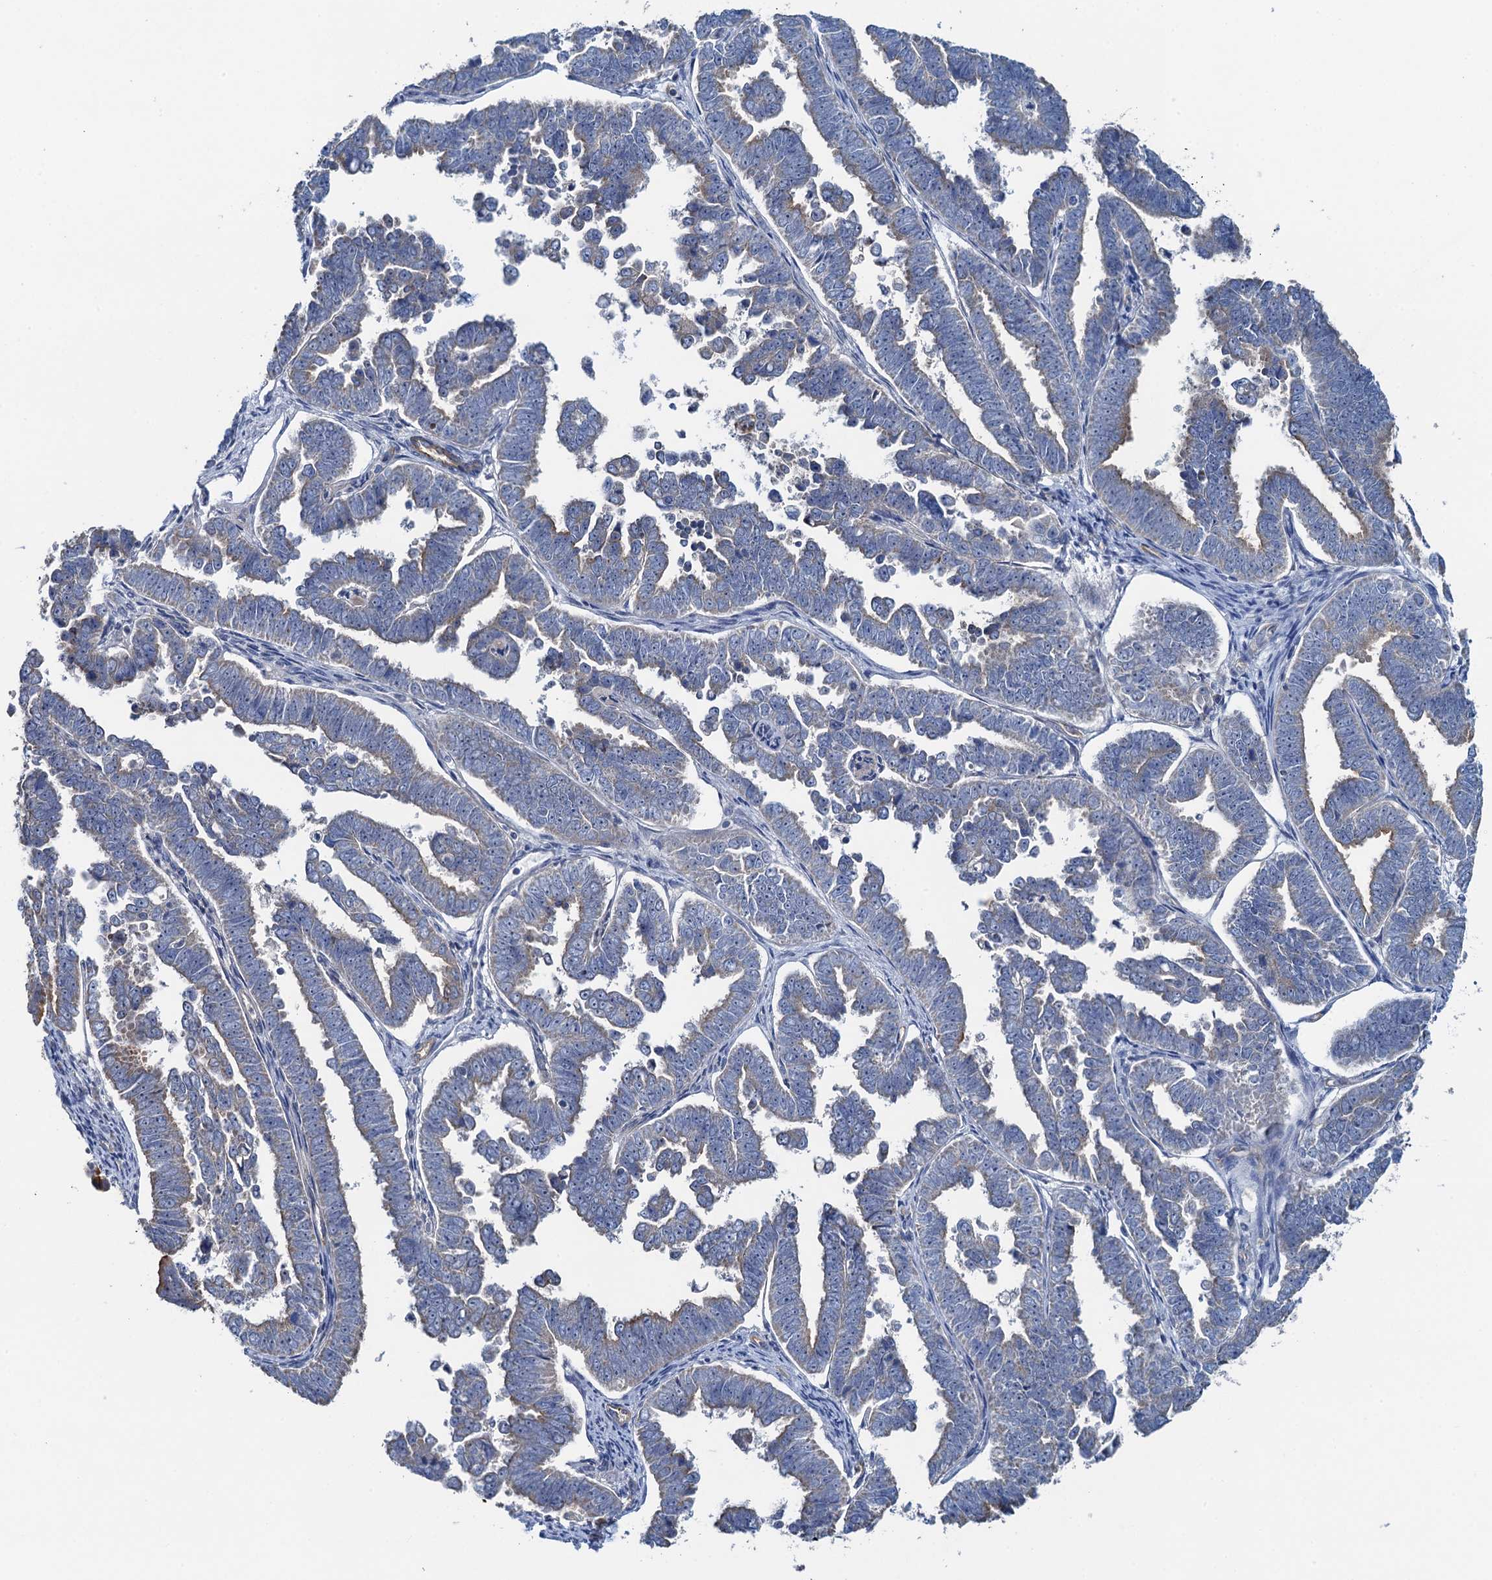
{"staining": {"intensity": "moderate", "quantity": "<25%", "location": "cytoplasmic/membranous"}, "tissue": "endometrial cancer", "cell_type": "Tumor cells", "image_type": "cancer", "snomed": [{"axis": "morphology", "description": "Adenocarcinoma, NOS"}, {"axis": "topography", "description": "Endometrium"}], "caption": "This is an image of immunohistochemistry (IHC) staining of endometrial cancer, which shows moderate positivity in the cytoplasmic/membranous of tumor cells.", "gene": "PLLP", "patient": {"sex": "female", "age": 75}}